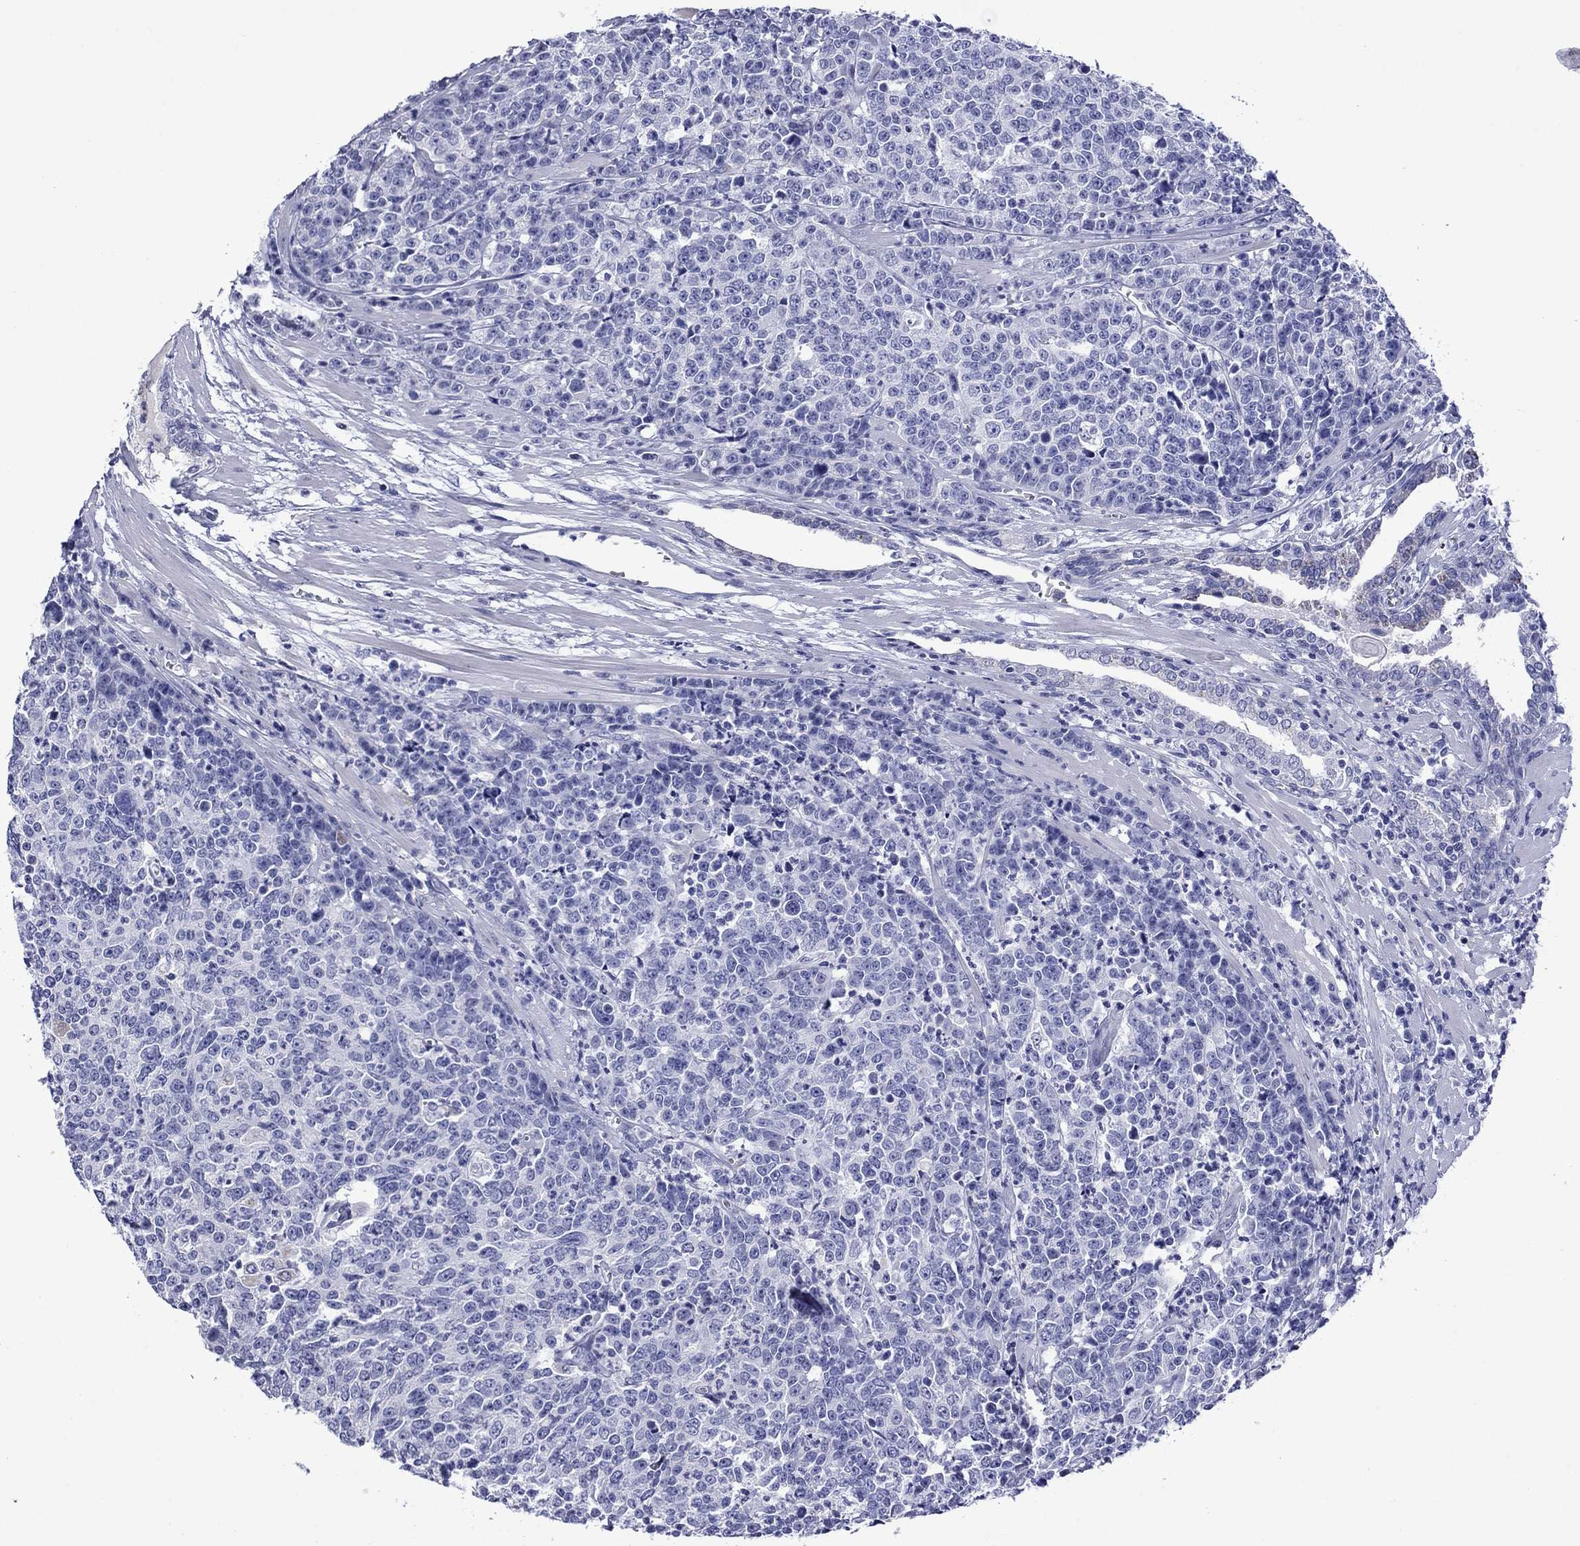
{"staining": {"intensity": "negative", "quantity": "none", "location": "none"}, "tissue": "prostate cancer", "cell_type": "Tumor cells", "image_type": "cancer", "snomed": [{"axis": "morphology", "description": "Adenocarcinoma, NOS"}, {"axis": "topography", "description": "Prostate"}], "caption": "High magnification brightfield microscopy of prostate cancer (adenocarcinoma) stained with DAB (brown) and counterstained with hematoxylin (blue): tumor cells show no significant staining.", "gene": "PIWIL1", "patient": {"sex": "male", "age": 67}}